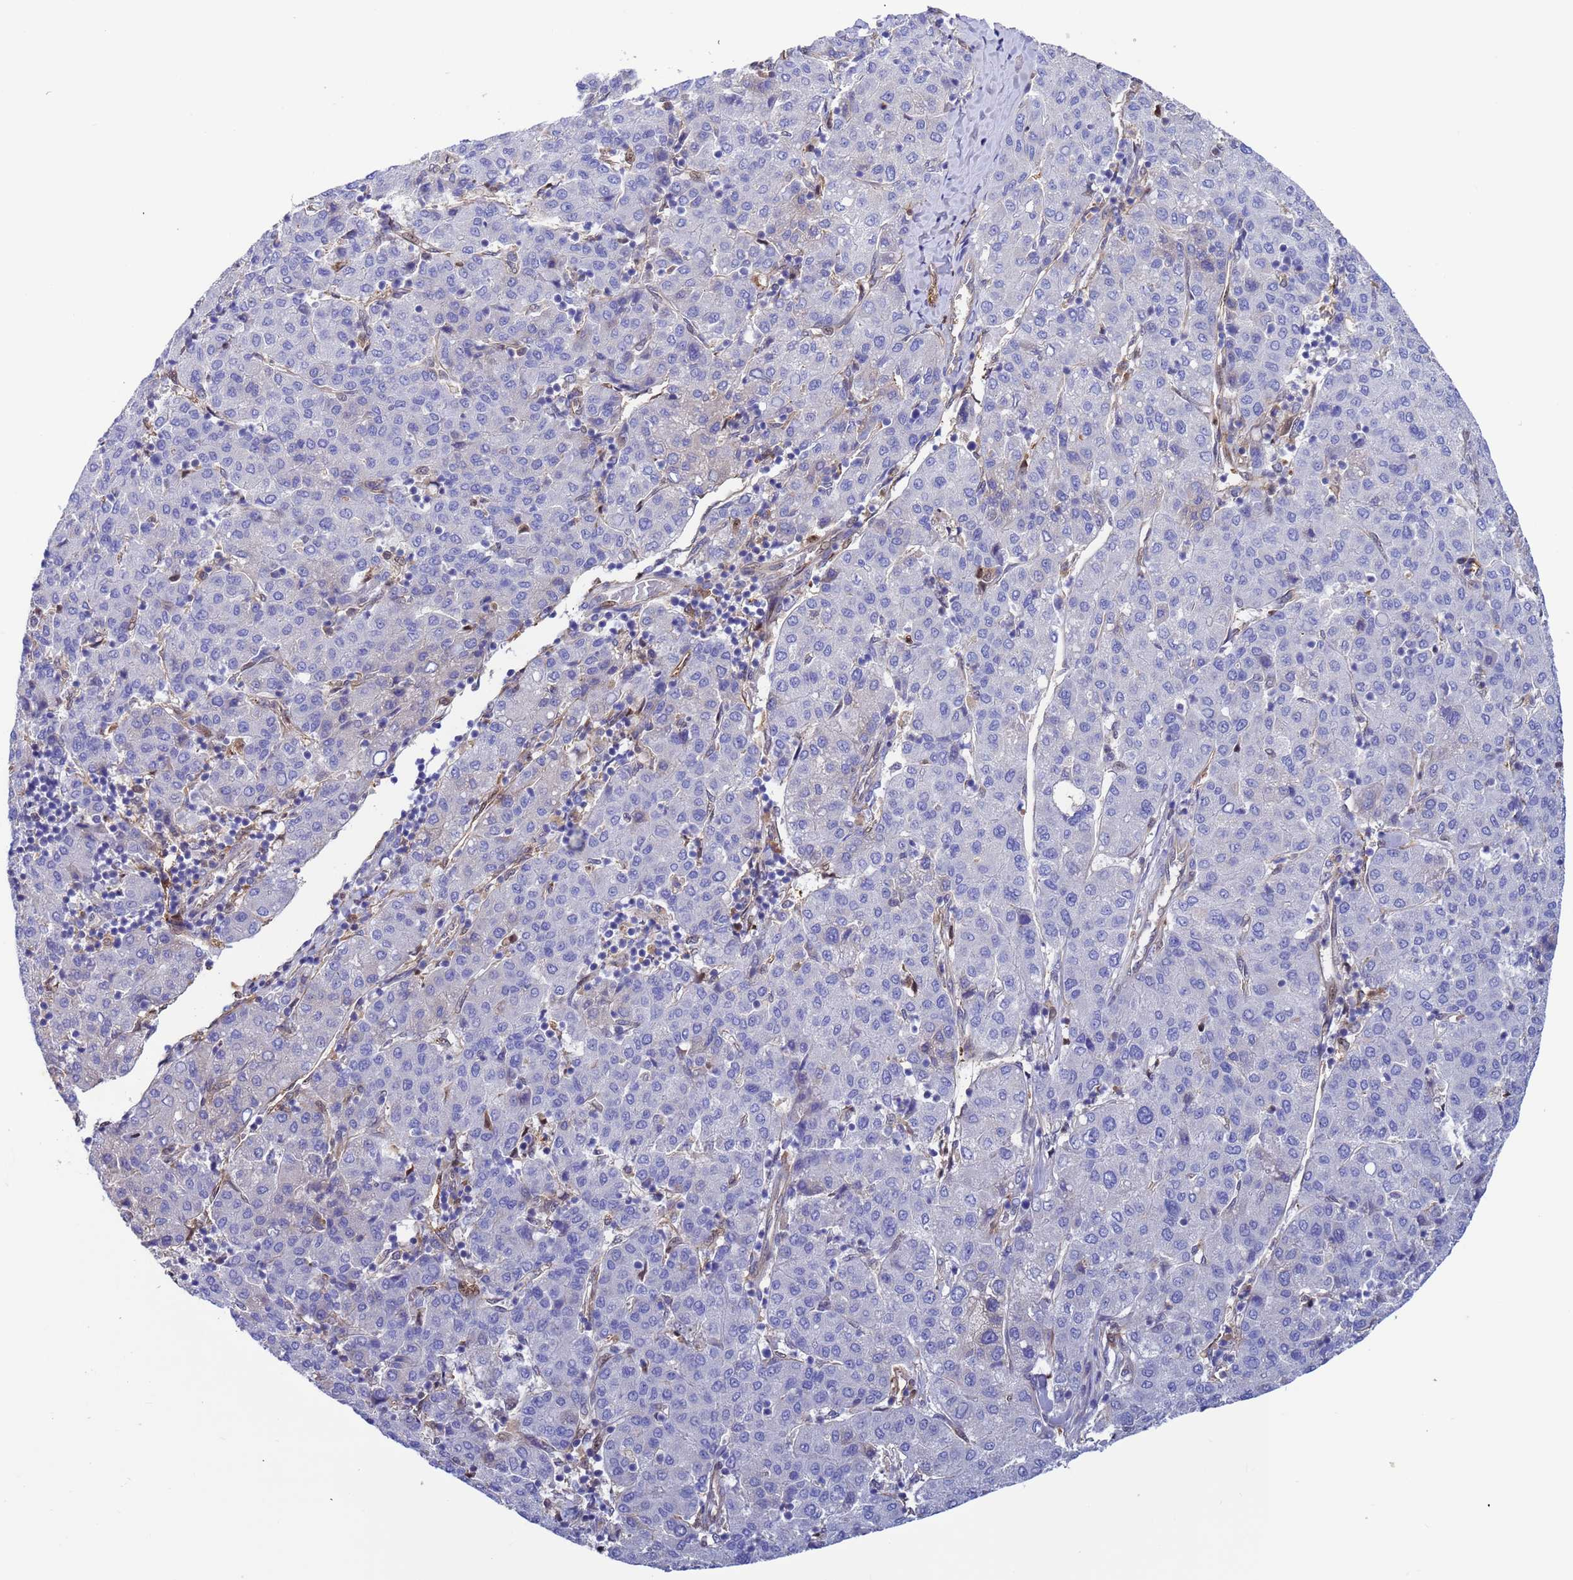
{"staining": {"intensity": "negative", "quantity": "none", "location": "none"}, "tissue": "liver cancer", "cell_type": "Tumor cells", "image_type": "cancer", "snomed": [{"axis": "morphology", "description": "Carcinoma, Hepatocellular, NOS"}, {"axis": "topography", "description": "Liver"}], "caption": "DAB (3,3'-diaminobenzidine) immunohistochemical staining of liver hepatocellular carcinoma shows no significant expression in tumor cells.", "gene": "FOXRED1", "patient": {"sex": "male", "age": 65}}